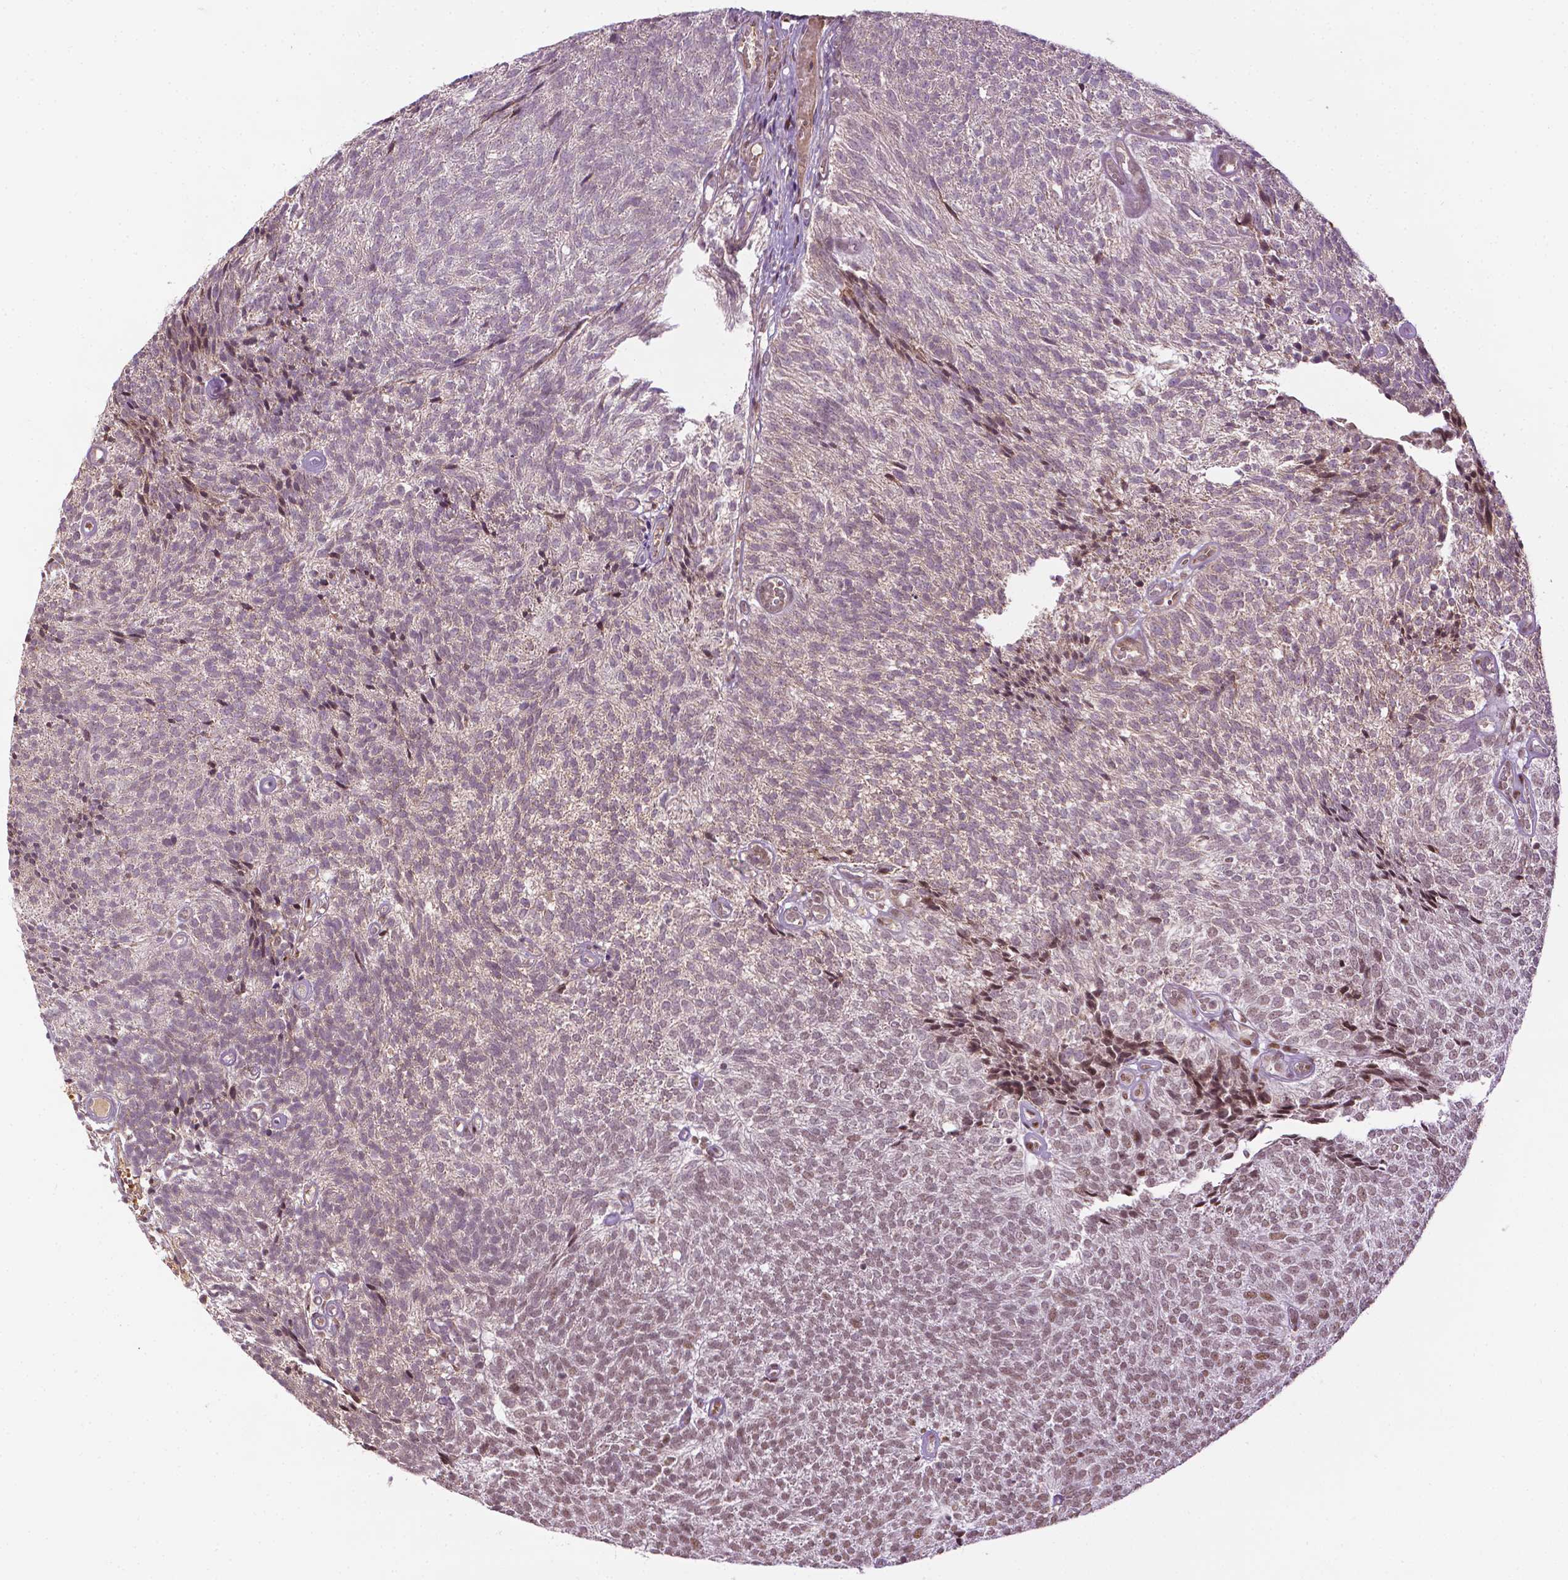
{"staining": {"intensity": "moderate", "quantity": "25%-75%", "location": "nuclear"}, "tissue": "urothelial cancer", "cell_type": "Tumor cells", "image_type": "cancer", "snomed": [{"axis": "morphology", "description": "Urothelial carcinoma, Low grade"}, {"axis": "topography", "description": "Urinary bladder"}], "caption": "Urothelial cancer stained with DAB (3,3'-diaminobenzidine) IHC shows medium levels of moderate nuclear positivity in about 25%-75% of tumor cells.", "gene": "ZNF41", "patient": {"sex": "male", "age": 77}}